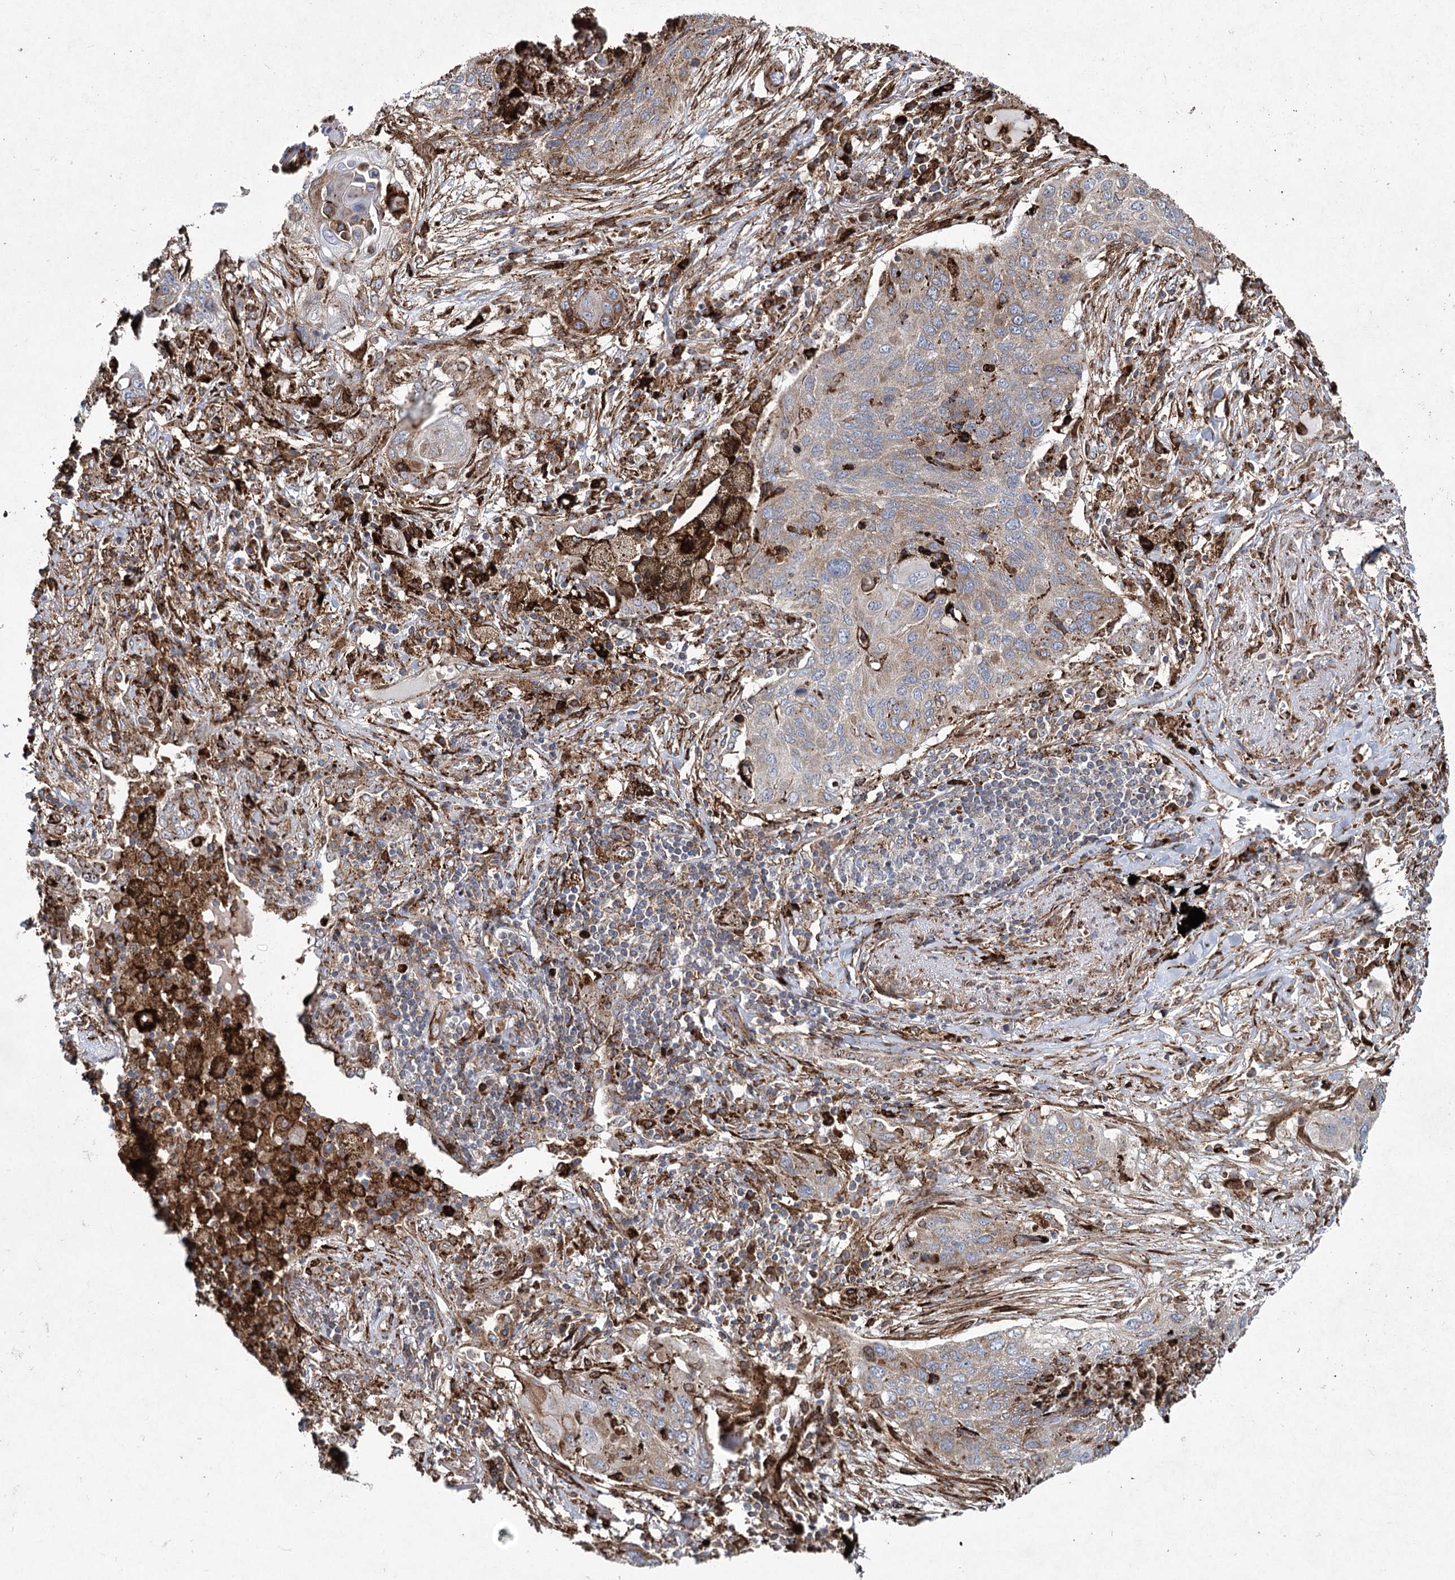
{"staining": {"intensity": "weak", "quantity": ">75%", "location": "cytoplasmic/membranous"}, "tissue": "lung cancer", "cell_type": "Tumor cells", "image_type": "cancer", "snomed": [{"axis": "morphology", "description": "Squamous cell carcinoma, NOS"}, {"axis": "topography", "description": "Lung"}], "caption": "Protein analysis of lung cancer tissue exhibits weak cytoplasmic/membranous positivity in about >75% of tumor cells.", "gene": "DCUN1D4", "patient": {"sex": "female", "age": 63}}